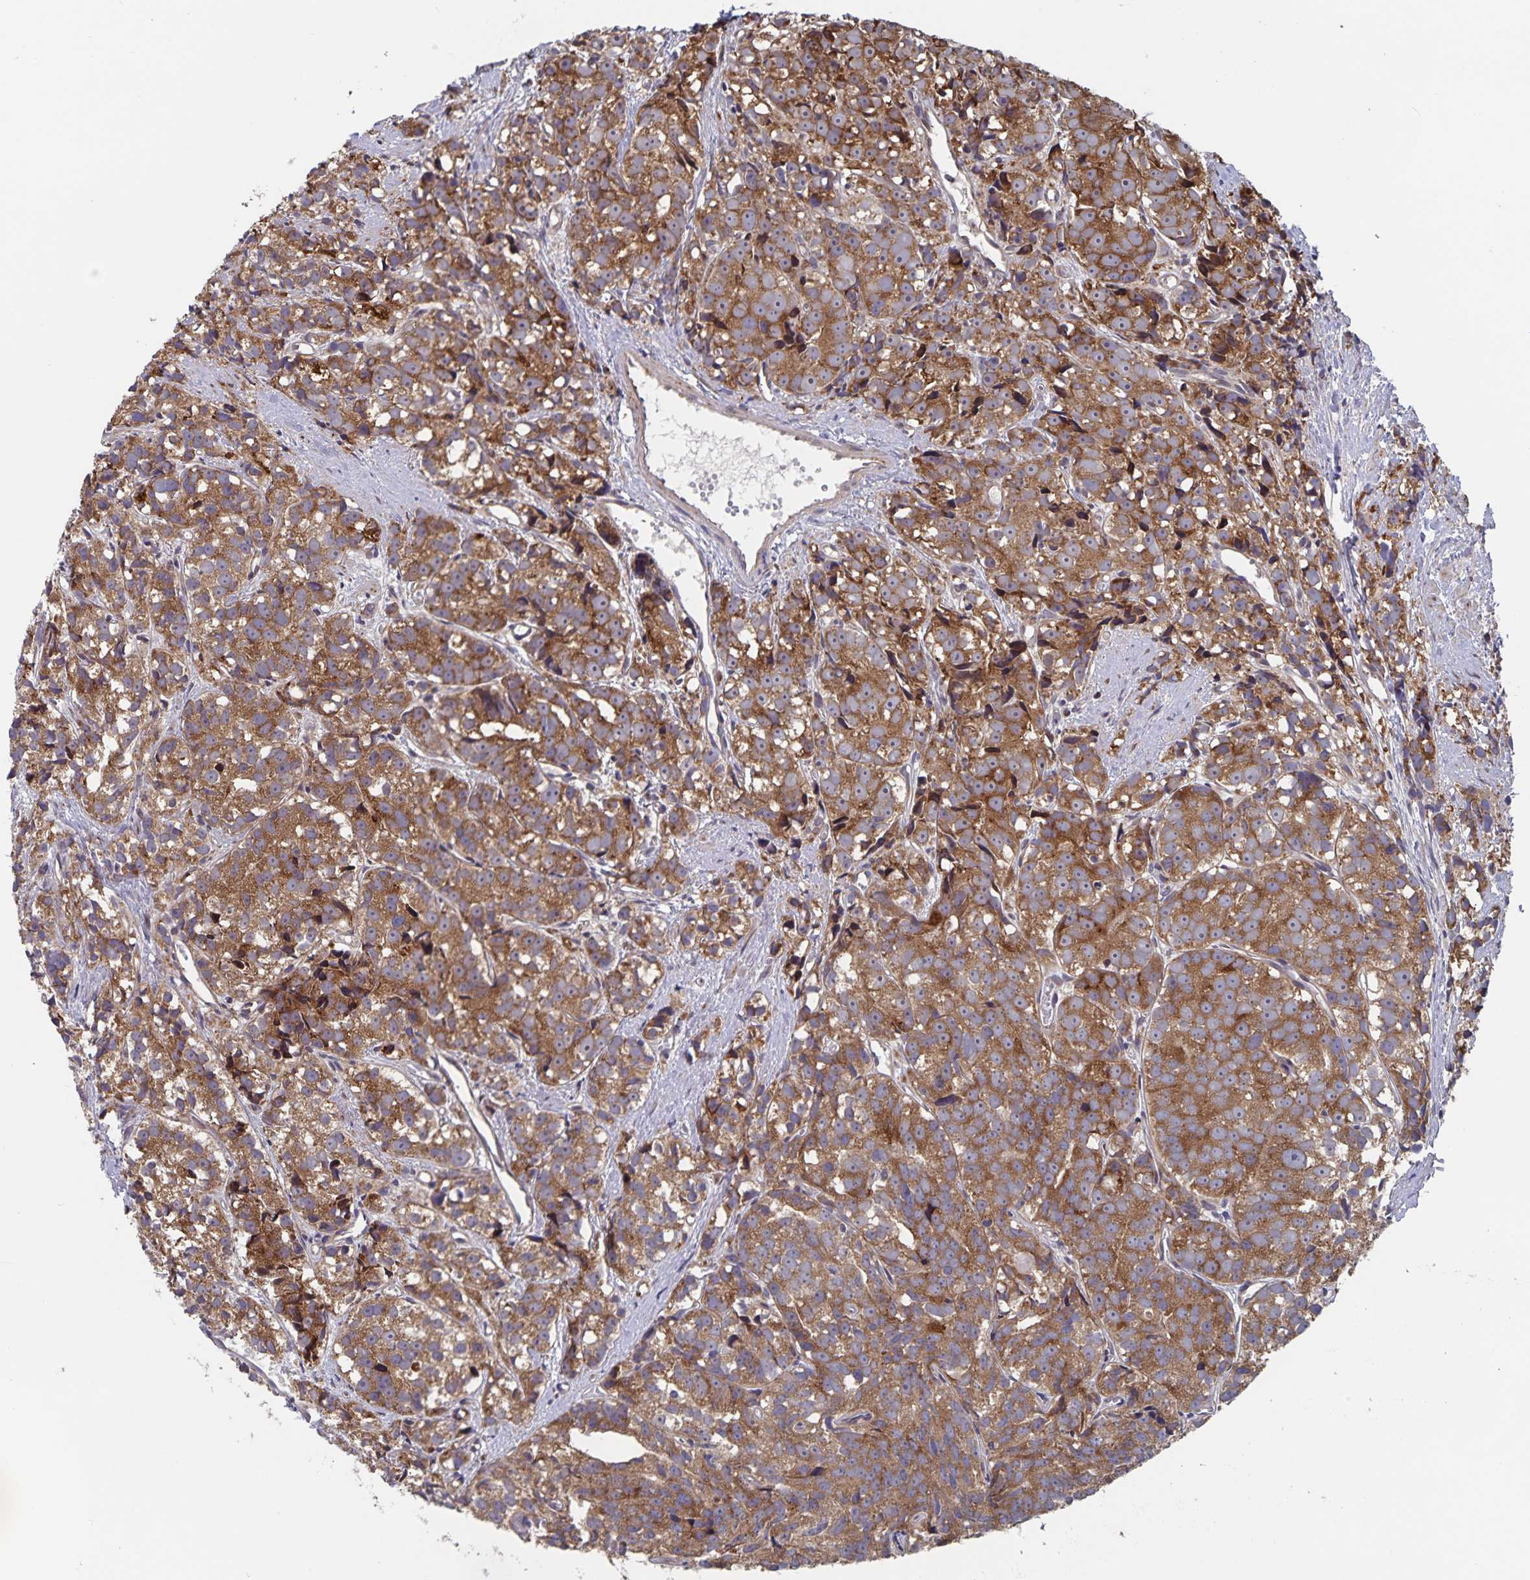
{"staining": {"intensity": "moderate", "quantity": ">75%", "location": "cytoplasmic/membranous"}, "tissue": "prostate cancer", "cell_type": "Tumor cells", "image_type": "cancer", "snomed": [{"axis": "morphology", "description": "Adenocarcinoma, High grade"}, {"axis": "topography", "description": "Prostate"}], "caption": "A medium amount of moderate cytoplasmic/membranous positivity is appreciated in approximately >75% of tumor cells in adenocarcinoma (high-grade) (prostate) tissue.", "gene": "ACACA", "patient": {"sex": "male", "age": 77}}